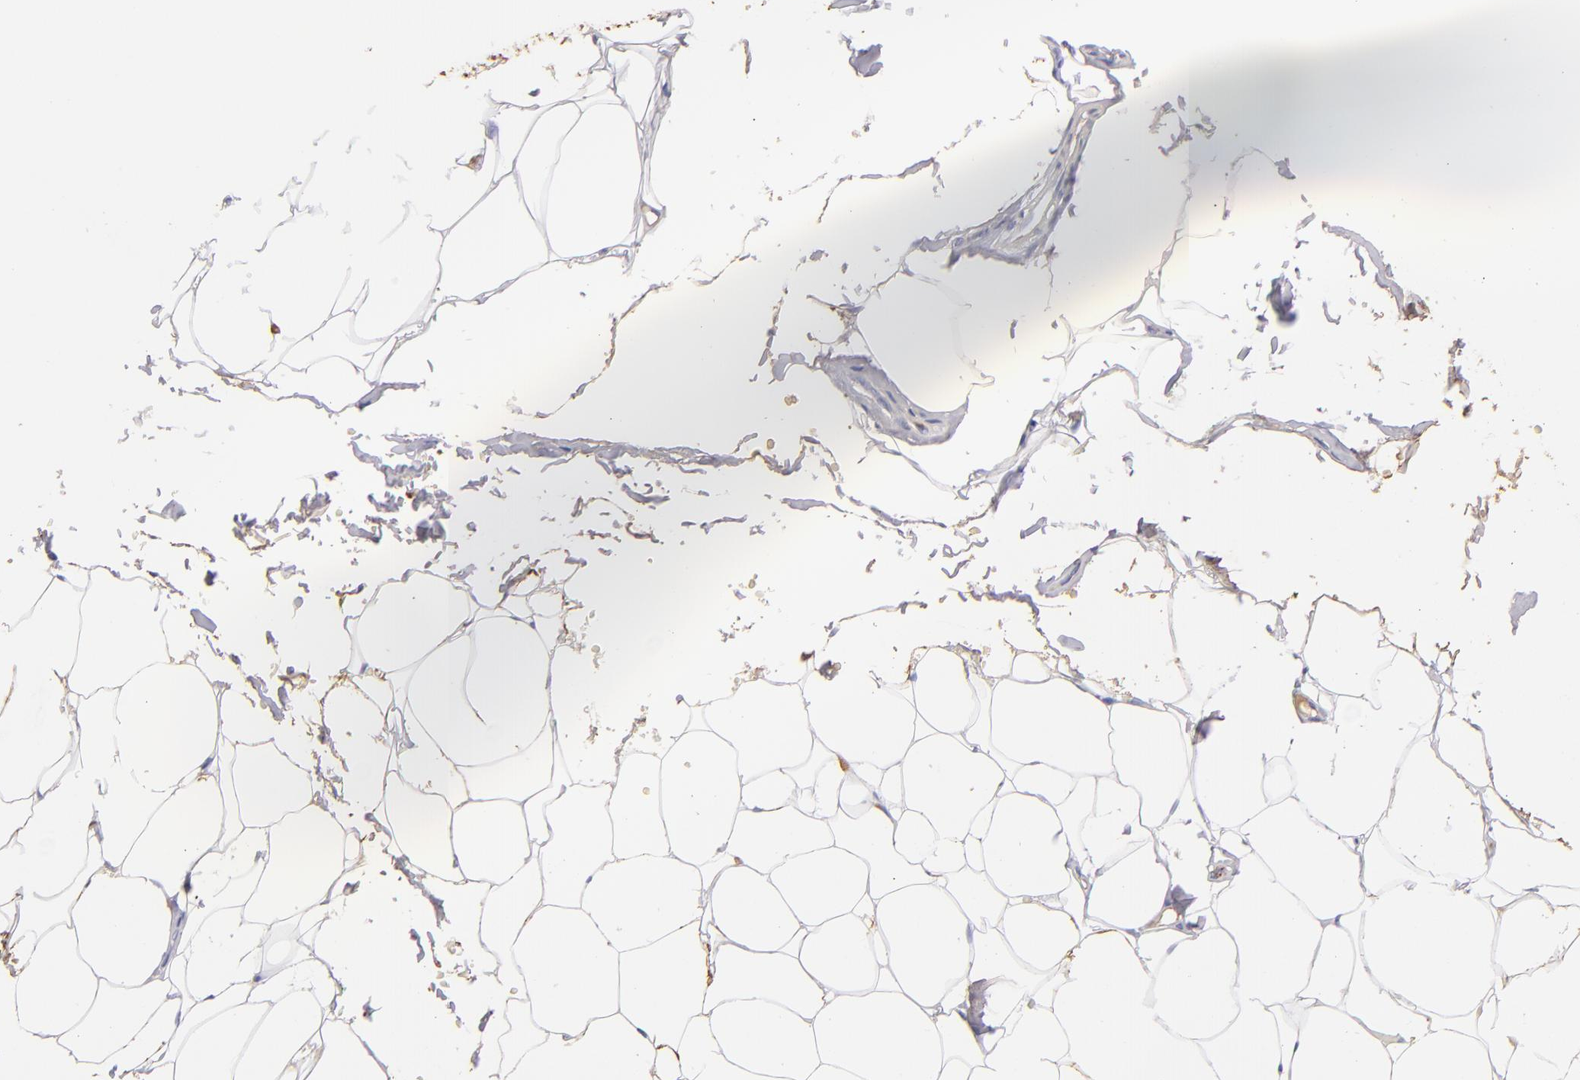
{"staining": {"intensity": "moderate", "quantity": ">75%", "location": "cytoplasmic/membranous"}, "tissue": "adipose tissue", "cell_type": "Adipocytes", "image_type": "normal", "snomed": [{"axis": "morphology", "description": "Normal tissue, NOS"}, {"axis": "topography", "description": "Soft tissue"}, {"axis": "topography", "description": "Peripheral nerve tissue"}], "caption": "Immunohistochemical staining of unremarkable adipose tissue reveals moderate cytoplasmic/membranous protein staining in about >75% of adipocytes. (DAB IHC with brightfield microscopy, high magnification).", "gene": "FGB", "patient": {"sex": "female", "age": 68}}